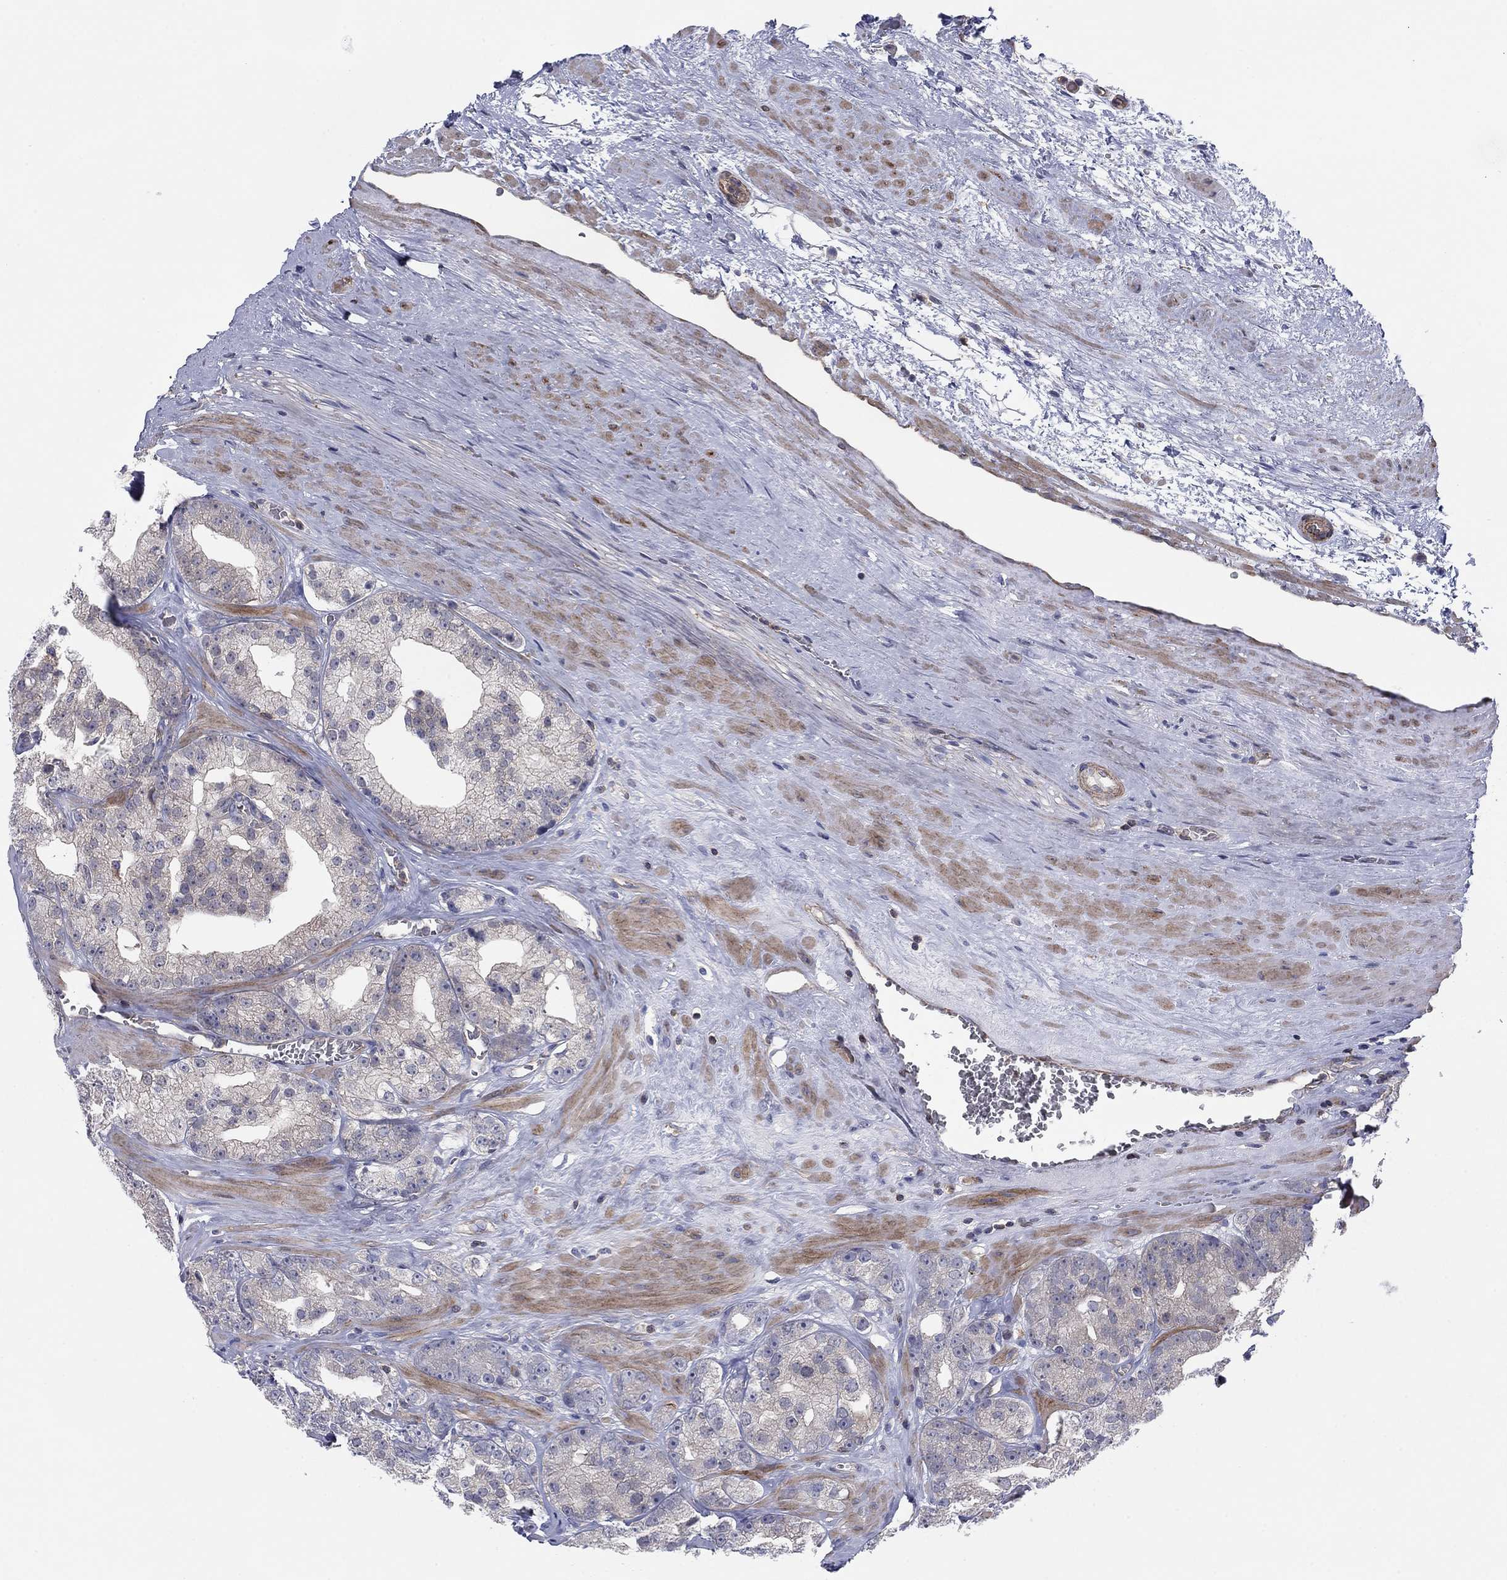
{"staining": {"intensity": "negative", "quantity": "none", "location": "none"}, "tissue": "prostate cancer", "cell_type": "Tumor cells", "image_type": "cancer", "snomed": [{"axis": "morphology", "description": "Adenocarcinoma, NOS"}, {"axis": "topography", "description": "Prostate and seminal vesicle, NOS"}], "caption": "Tumor cells are negative for protein expression in human prostate cancer (adenocarcinoma).", "gene": "PSD4", "patient": {"sex": "male", "age": 62}}